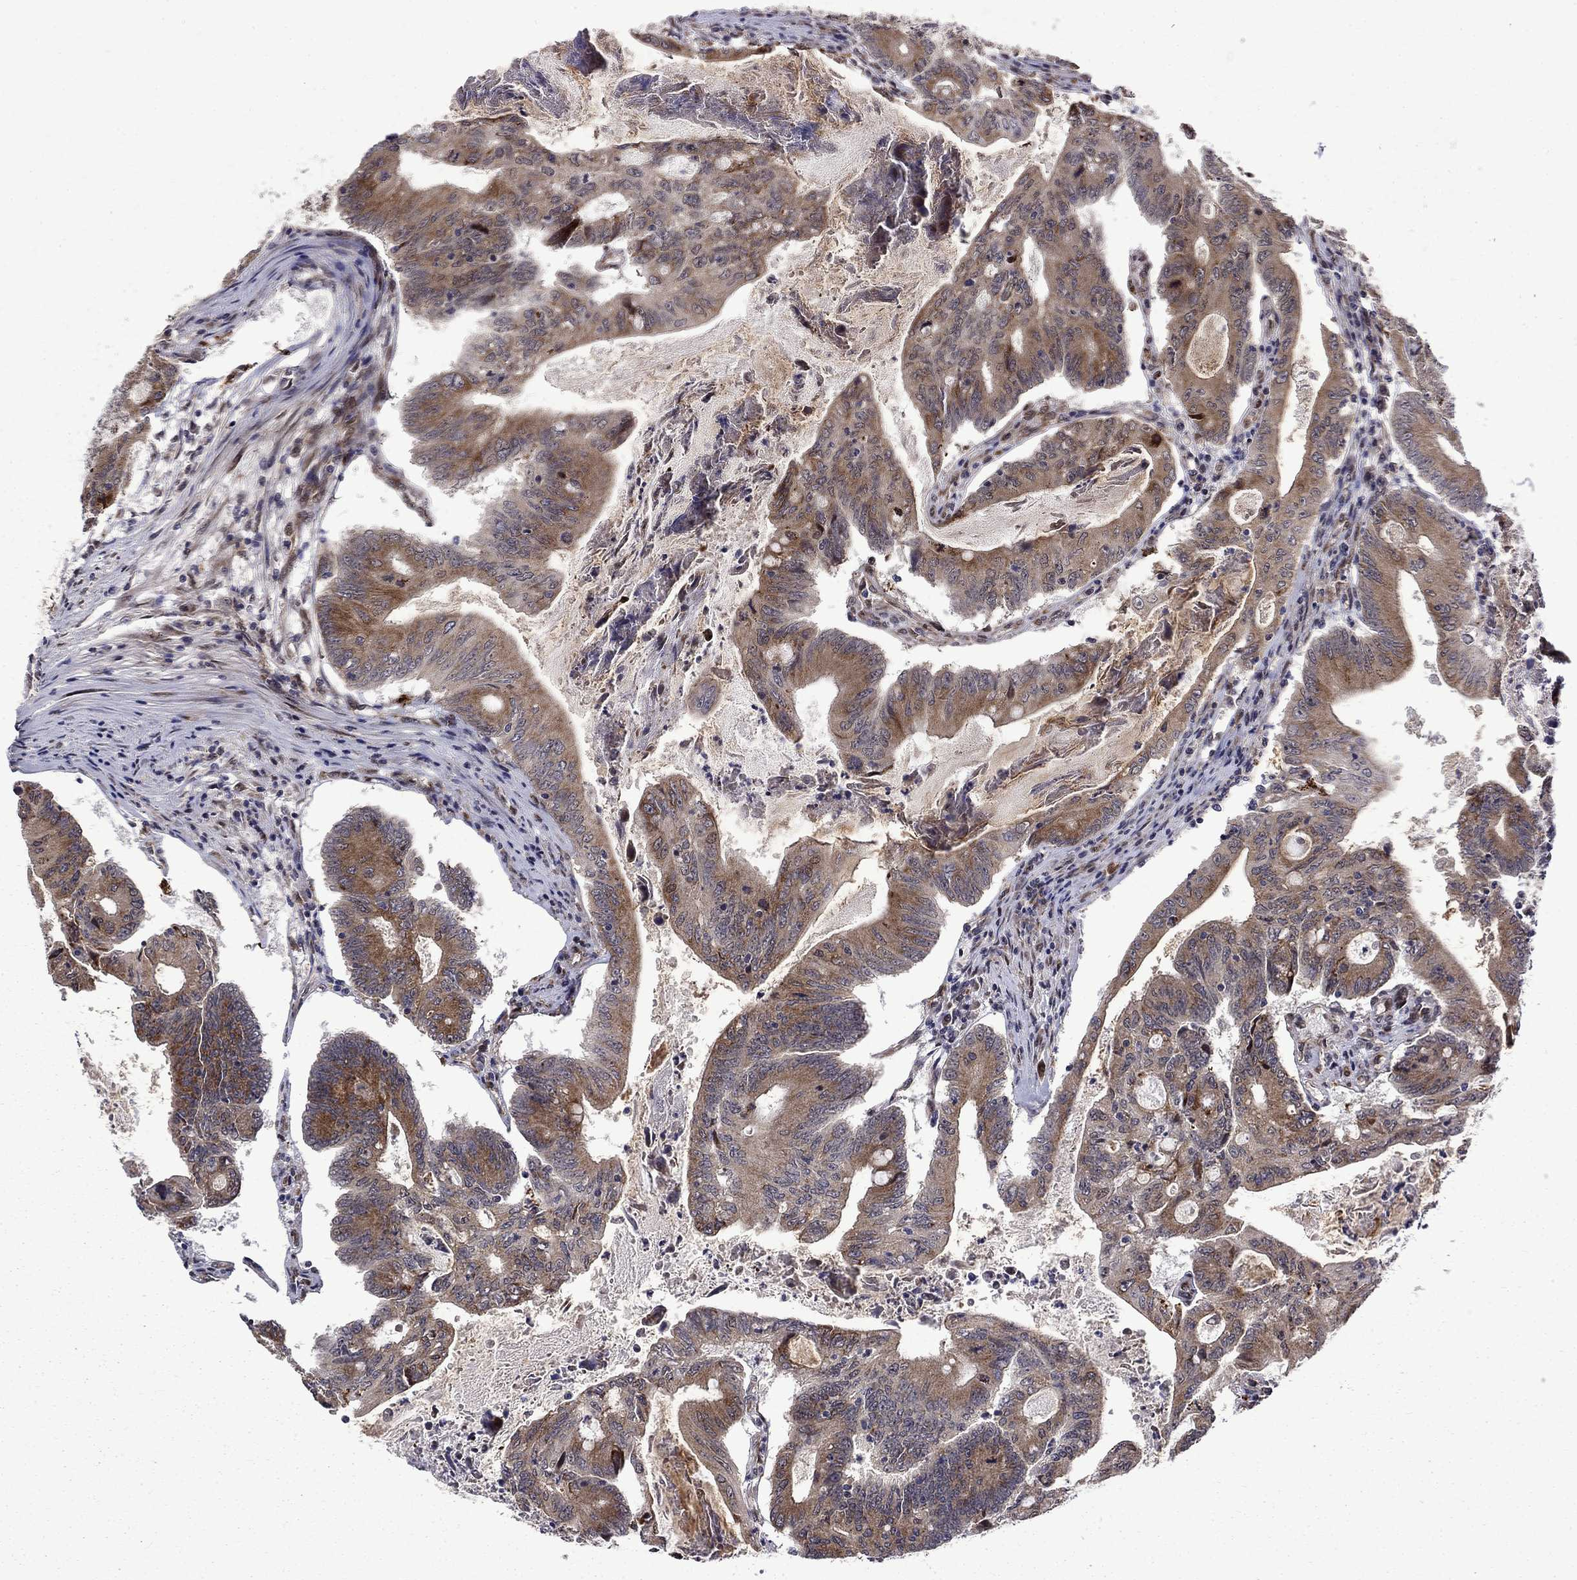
{"staining": {"intensity": "moderate", "quantity": ">75%", "location": "cytoplasmic/membranous"}, "tissue": "colorectal cancer", "cell_type": "Tumor cells", "image_type": "cancer", "snomed": [{"axis": "morphology", "description": "Adenocarcinoma, NOS"}, {"axis": "topography", "description": "Colon"}], "caption": "The immunohistochemical stain shows moderate cytoplasmic/membranous staining in tumor cells of colorectal cancer (adenocarcinoma) tissue.", "gene": "KPNA3", "patient": {"sex": "female", "age": 70}}